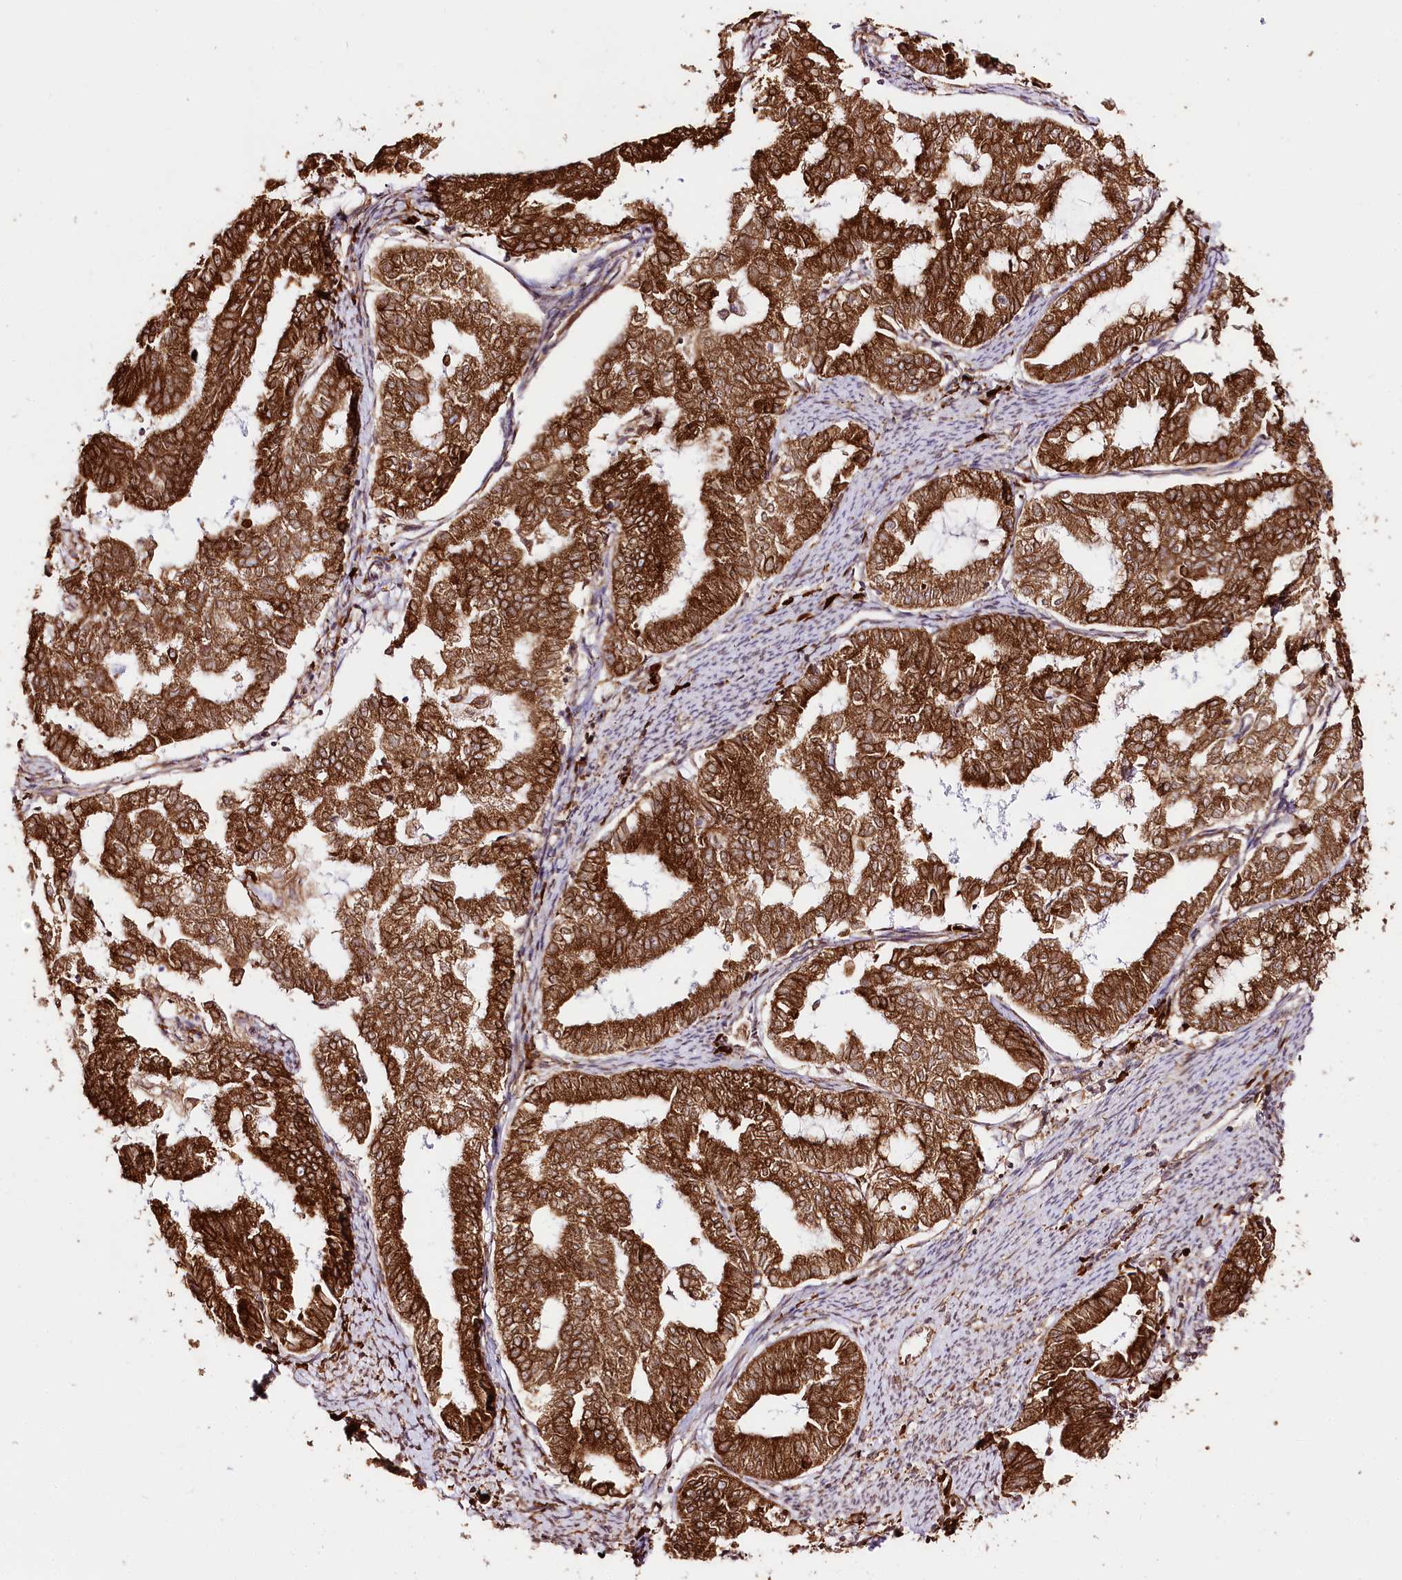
{"staining": {"intensity": "strong", "quantity": ">75%", "location": "cytoplasmic/membranous"}, "tissue": "endometrial cancer", "cell_type": "Tumor cells", "image_type": "cancer", "snomed": [{"axis": "morphology", "description": "Adenocarcinoma, NOS"}, {"axis": "topography", "description": "Endometrium"}], "caption": "Endometrial cancer stained with a protein marker exhibits strong staining in tumor cells.", "gene": "CNPY2", "patient": {"sex": "female", "age": 79}}